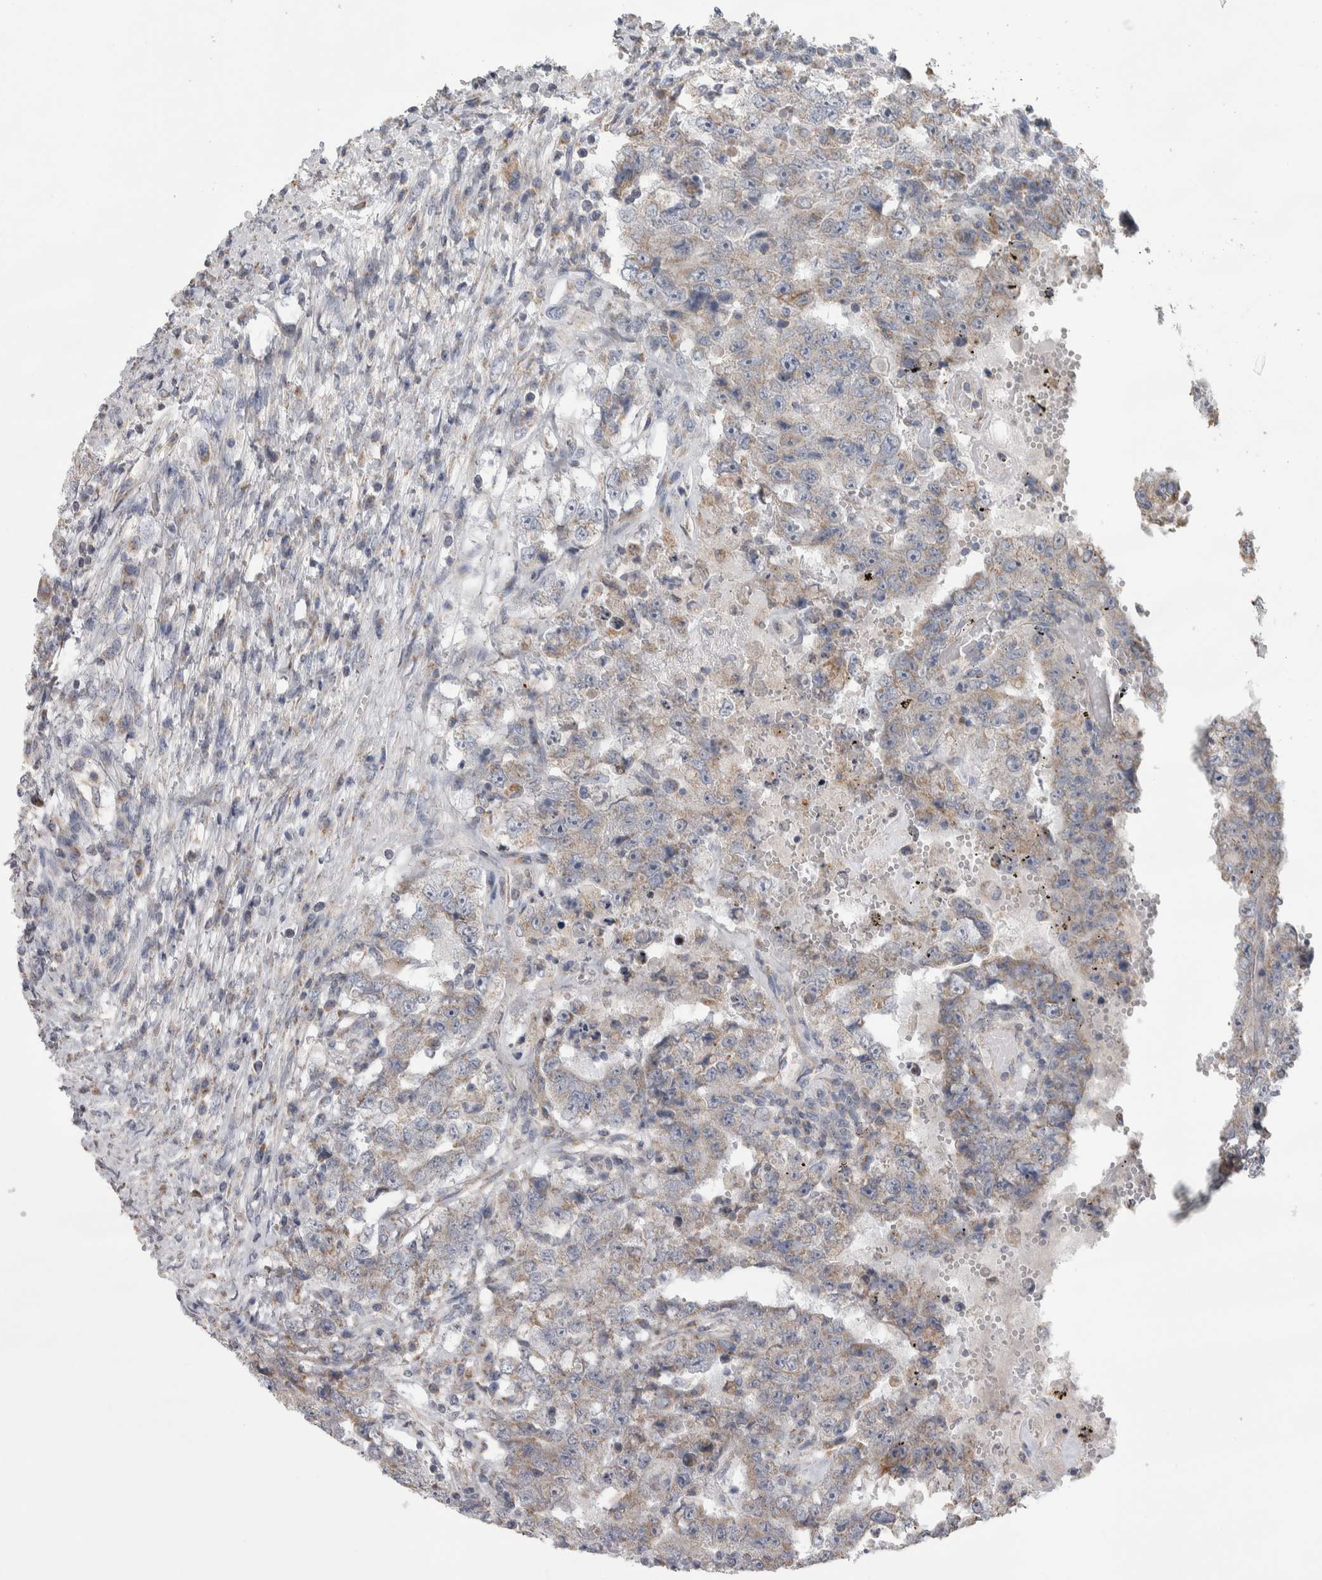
{"staining": {"intensity": "weak", "quantity": "<25%", "location": "cytoplasmic/membranous"}, "tissue": "testis cancer", "cell_type": "Tumor cells", "image_type": "cancer", "snomed": [{"axis": "morphology", "description": "Carcinoma, Embryonal, NOS"}, {"axis": "topography", "description": "Testis"}], "caption": "Immunohistochemical staining of human testis embryonal carcinoma demonstrates no significant expression in tumor cells.", "gene": "SCO1", "patient": {"sex": "male", "age": 26}}